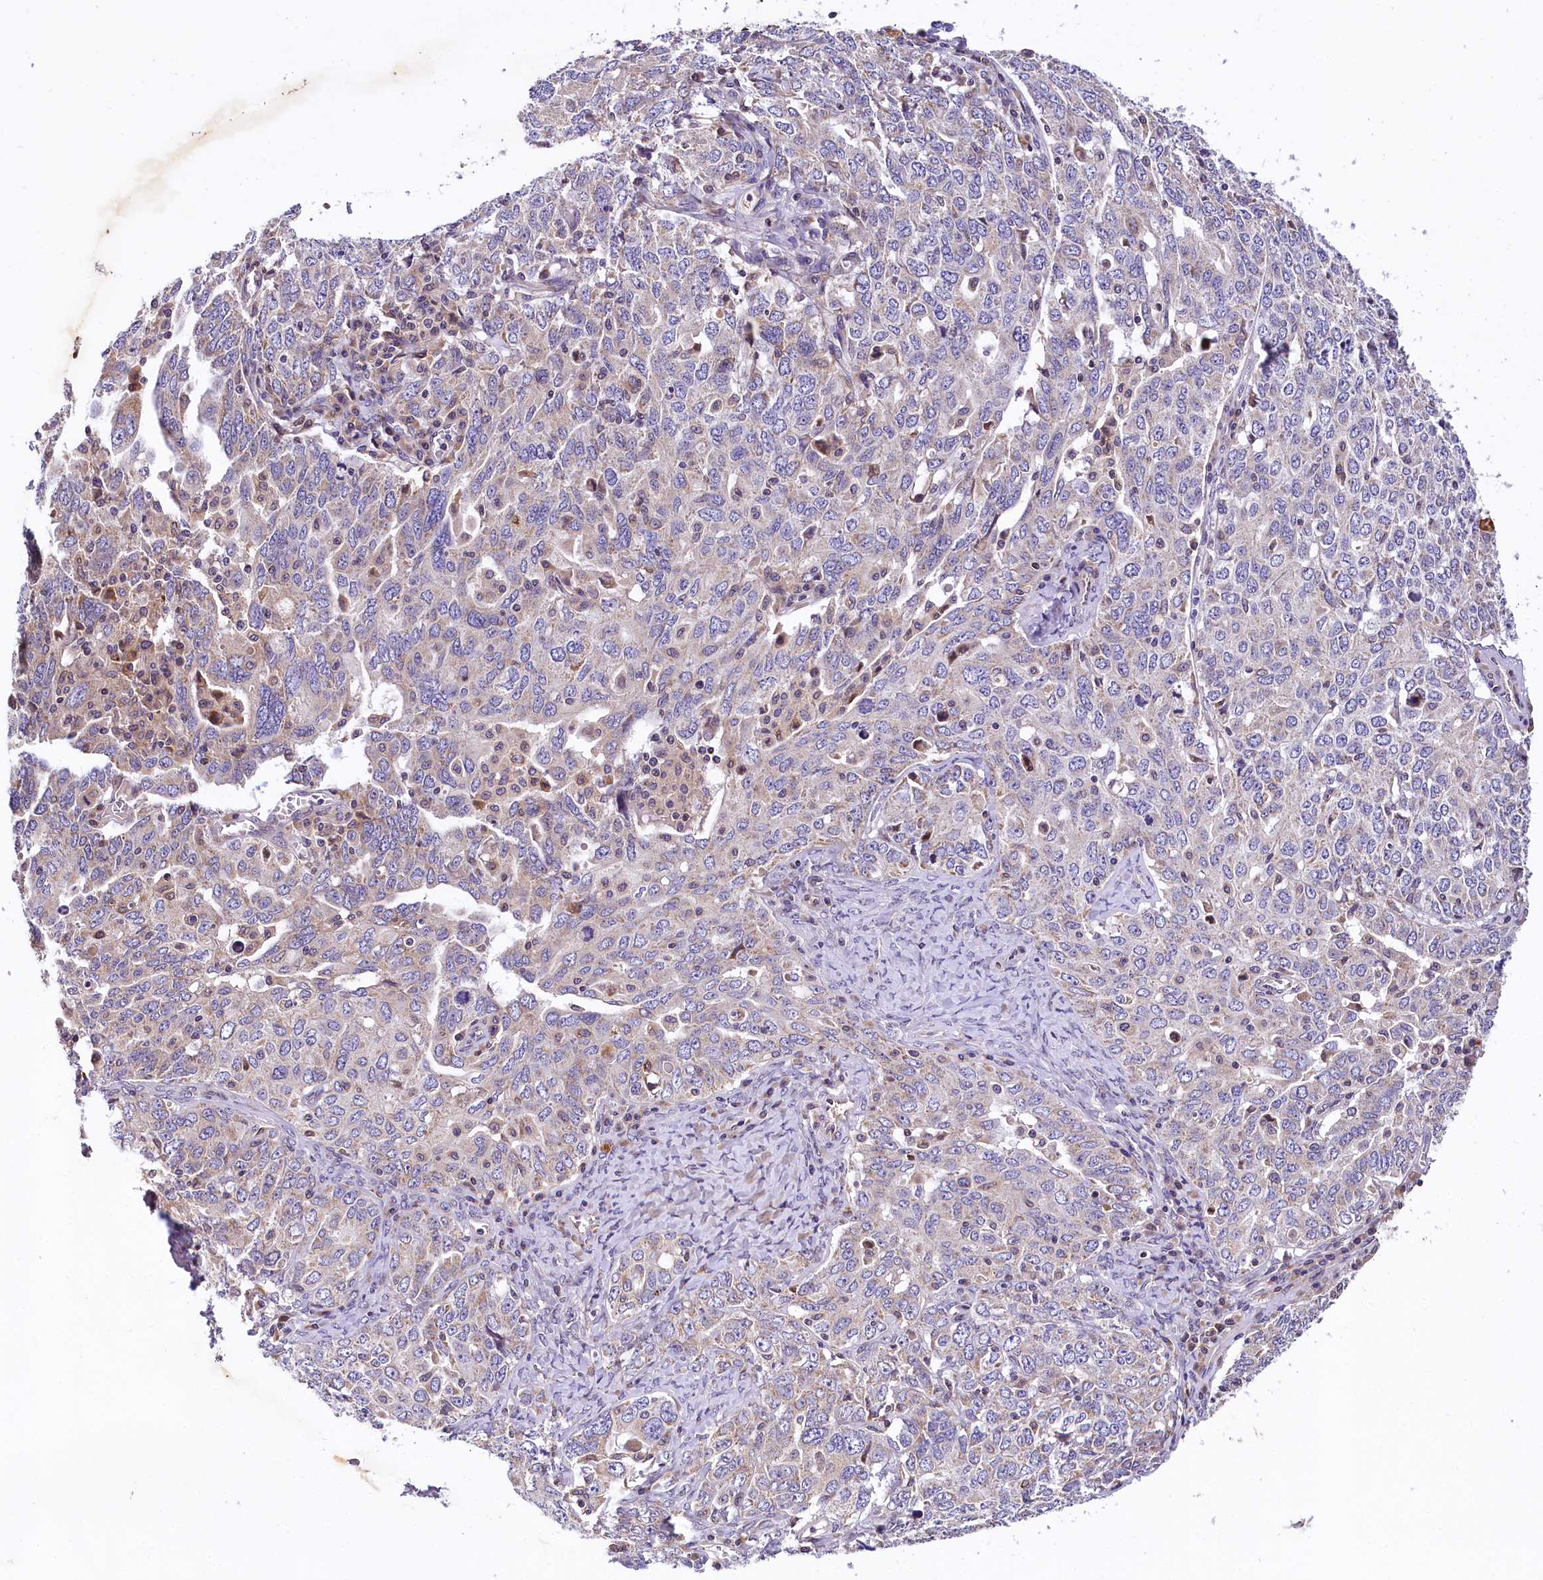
{"staining": {"intensity": "weak", "quantity": "25%-75%", "location": "cytoplasmic/membranous"}, "tissue": "ovarian cancer", "cell_type": "Tumor cells", "image_type": "cancer", "snomed": [{"axis": "morphology", "description": "Carcinoma, endometroid"}, {"axis": "topography", "description": "Ovary"}], "caption": "This photomicrograph displays immunohistochemistry staining of endometroid carcinoma (ovarian), with low weak cytoplasmic/membranous expression in about 25%-75% of tumor cells.", "gene": "SUPV3L1", "patient": {"sex": "female", "age": 62}}